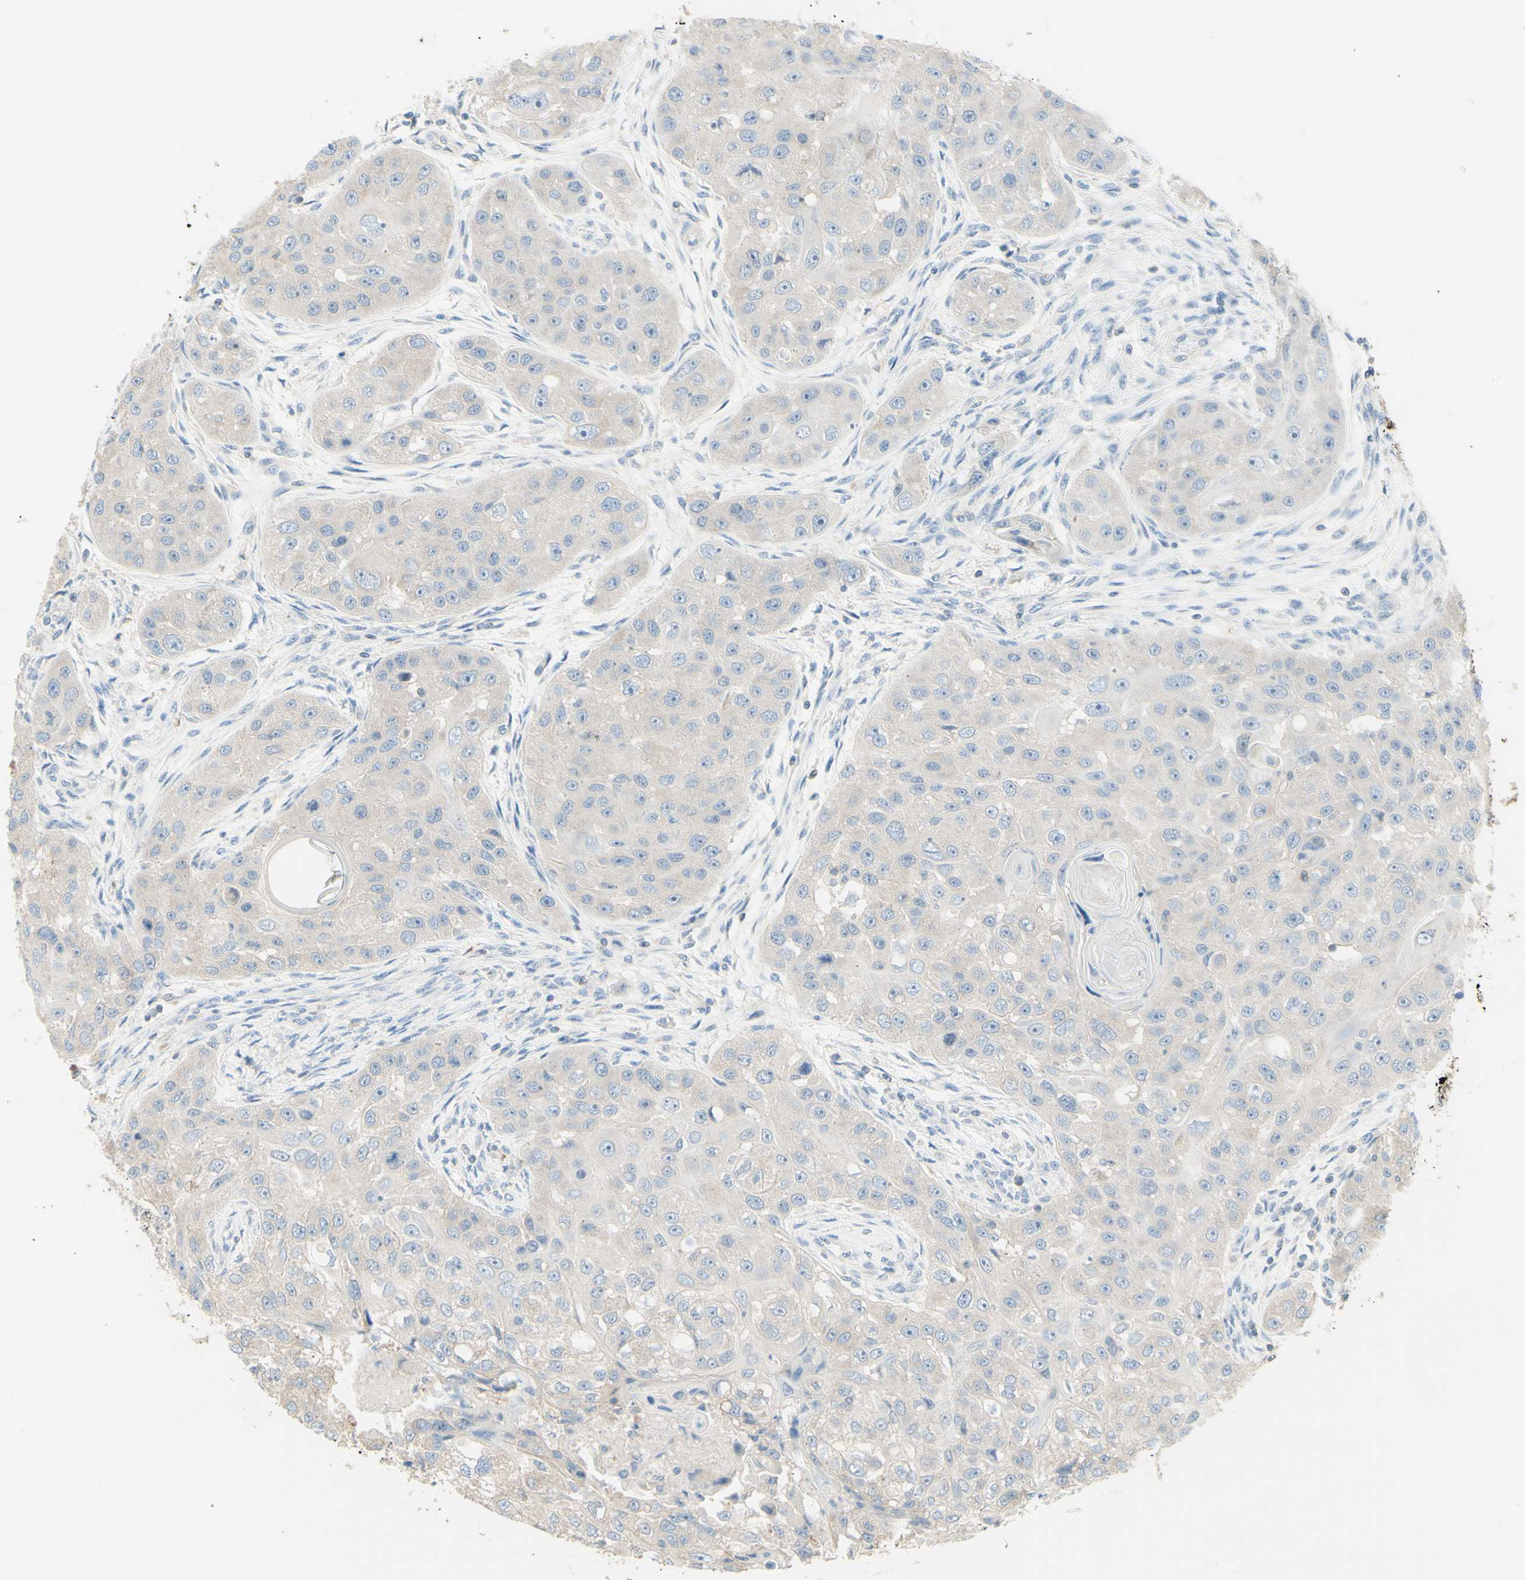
{"staining": {"intensity": "negative", "quantity": "none", "location": "none"}, "tissue": "head and neck cancer", "cell_type": "Tumor cells", "image_type": "cancer", "snomed": [{"axis": "morphology", "description": "Normal tissue, NOS"}, {"axis": "morphology", "description": "Squamous cell carcinoma, NOS"}, {"axis": "topography", "description": "Skeletal muscle"}, {"axis": "topography", "description": "Head-Neck"}], "caption": "An immunohistochemistry (IHC) micrograph of head and neck squamous cell carcinoma is shown. There is no staining in tumor cells of head and neck squamous cell carcinoma.", "gene": "MTM1", "patient": {"sex": "male", "age": 51}}